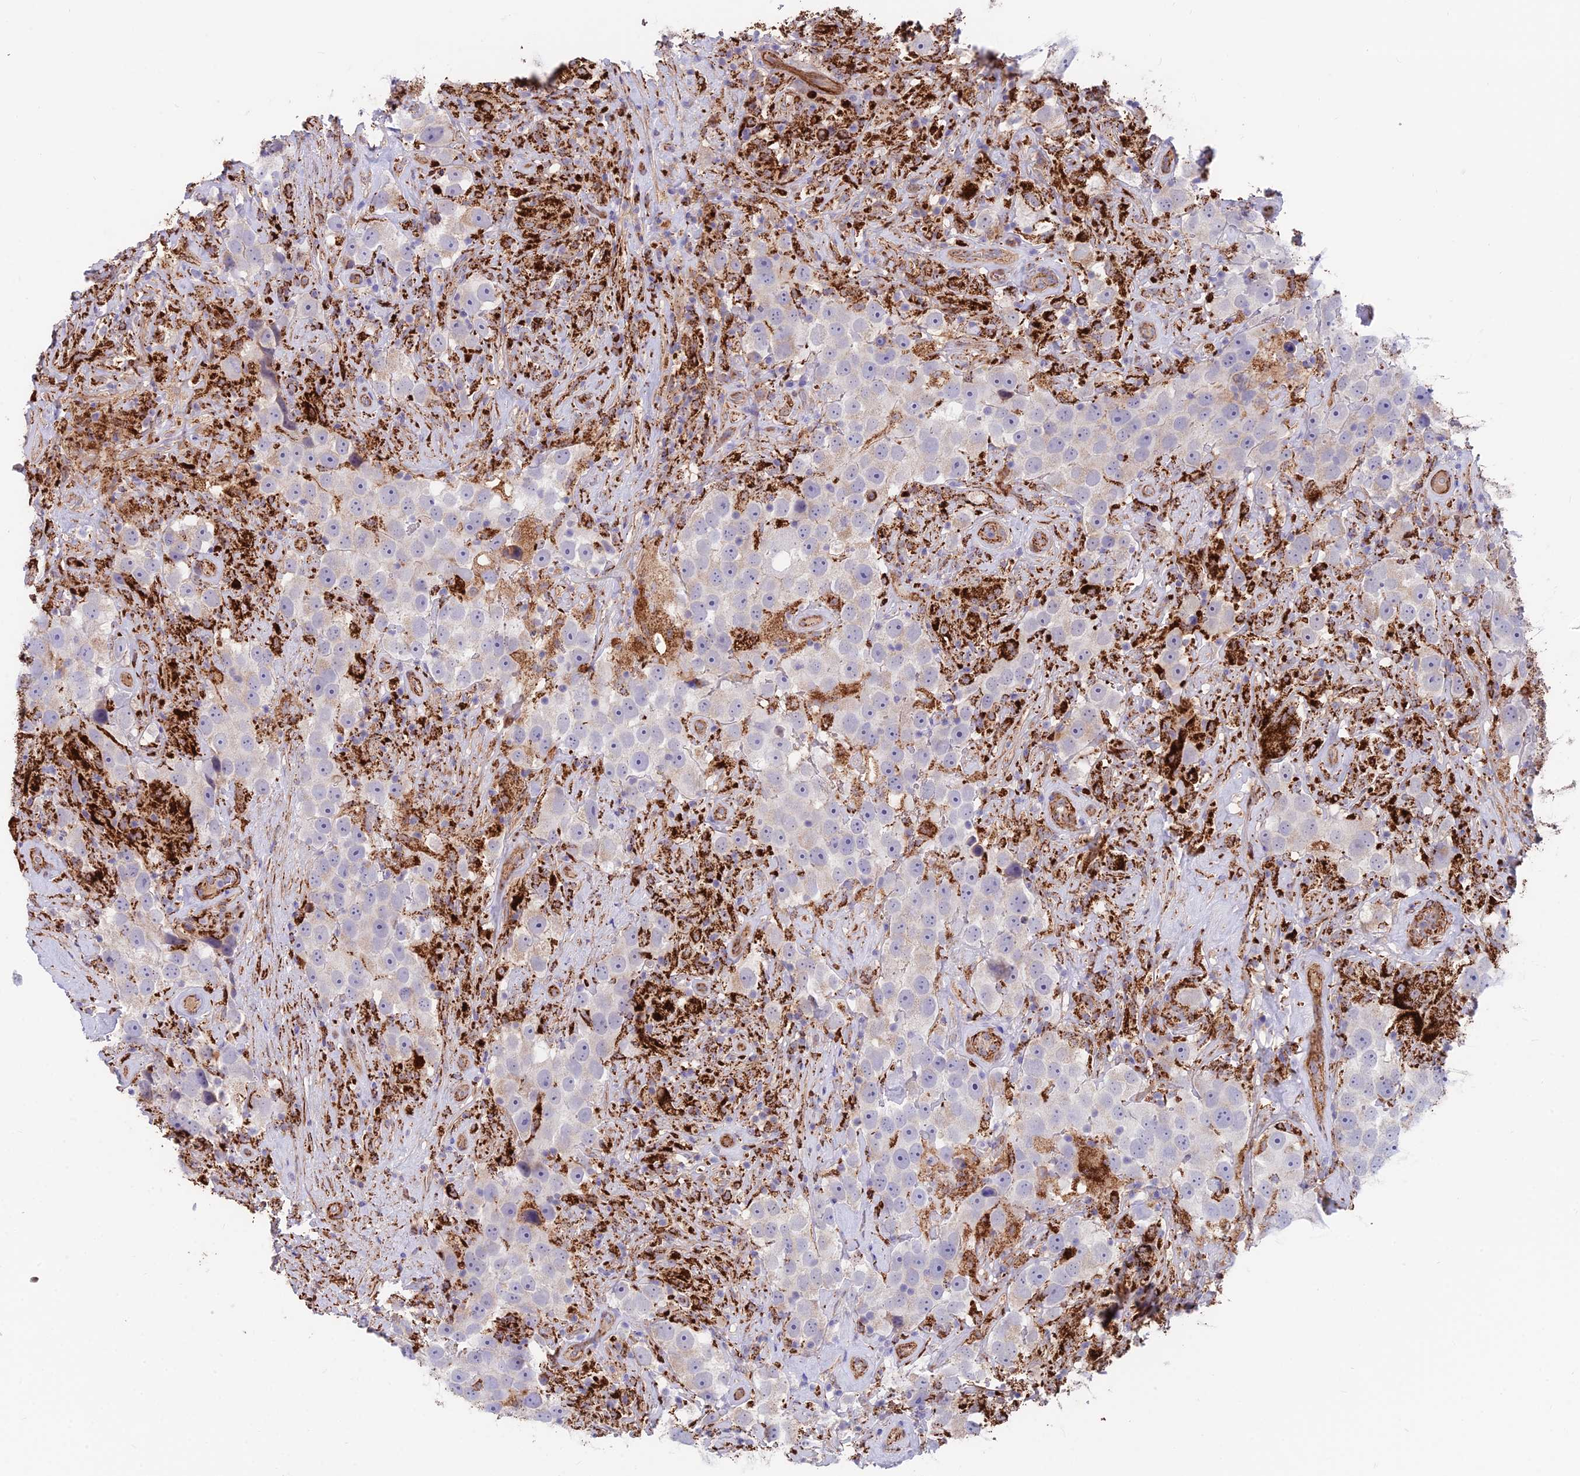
{"staining": {"intensity": "negative", "quantity": "none", "location": "none"}, "tissue": "testis cancer", "cell_type": "Tumor cells", "image_type": "cancer", "snomed": [{"axis": "morphology", "description": "Seminoma, NOS"}, {"axis": "topography", "description": "Testis"}], "caption": "Micrograph shows no significant protein expression in tumor cells of testis cancer. The staining was performed using DAB to visualize the protein expression in brown, while the nuclei were stained in blue with hematoxylin (Magnification: 20x).", "gene": "TIGD6", "patient": {"sex": "male", "age": 49}}